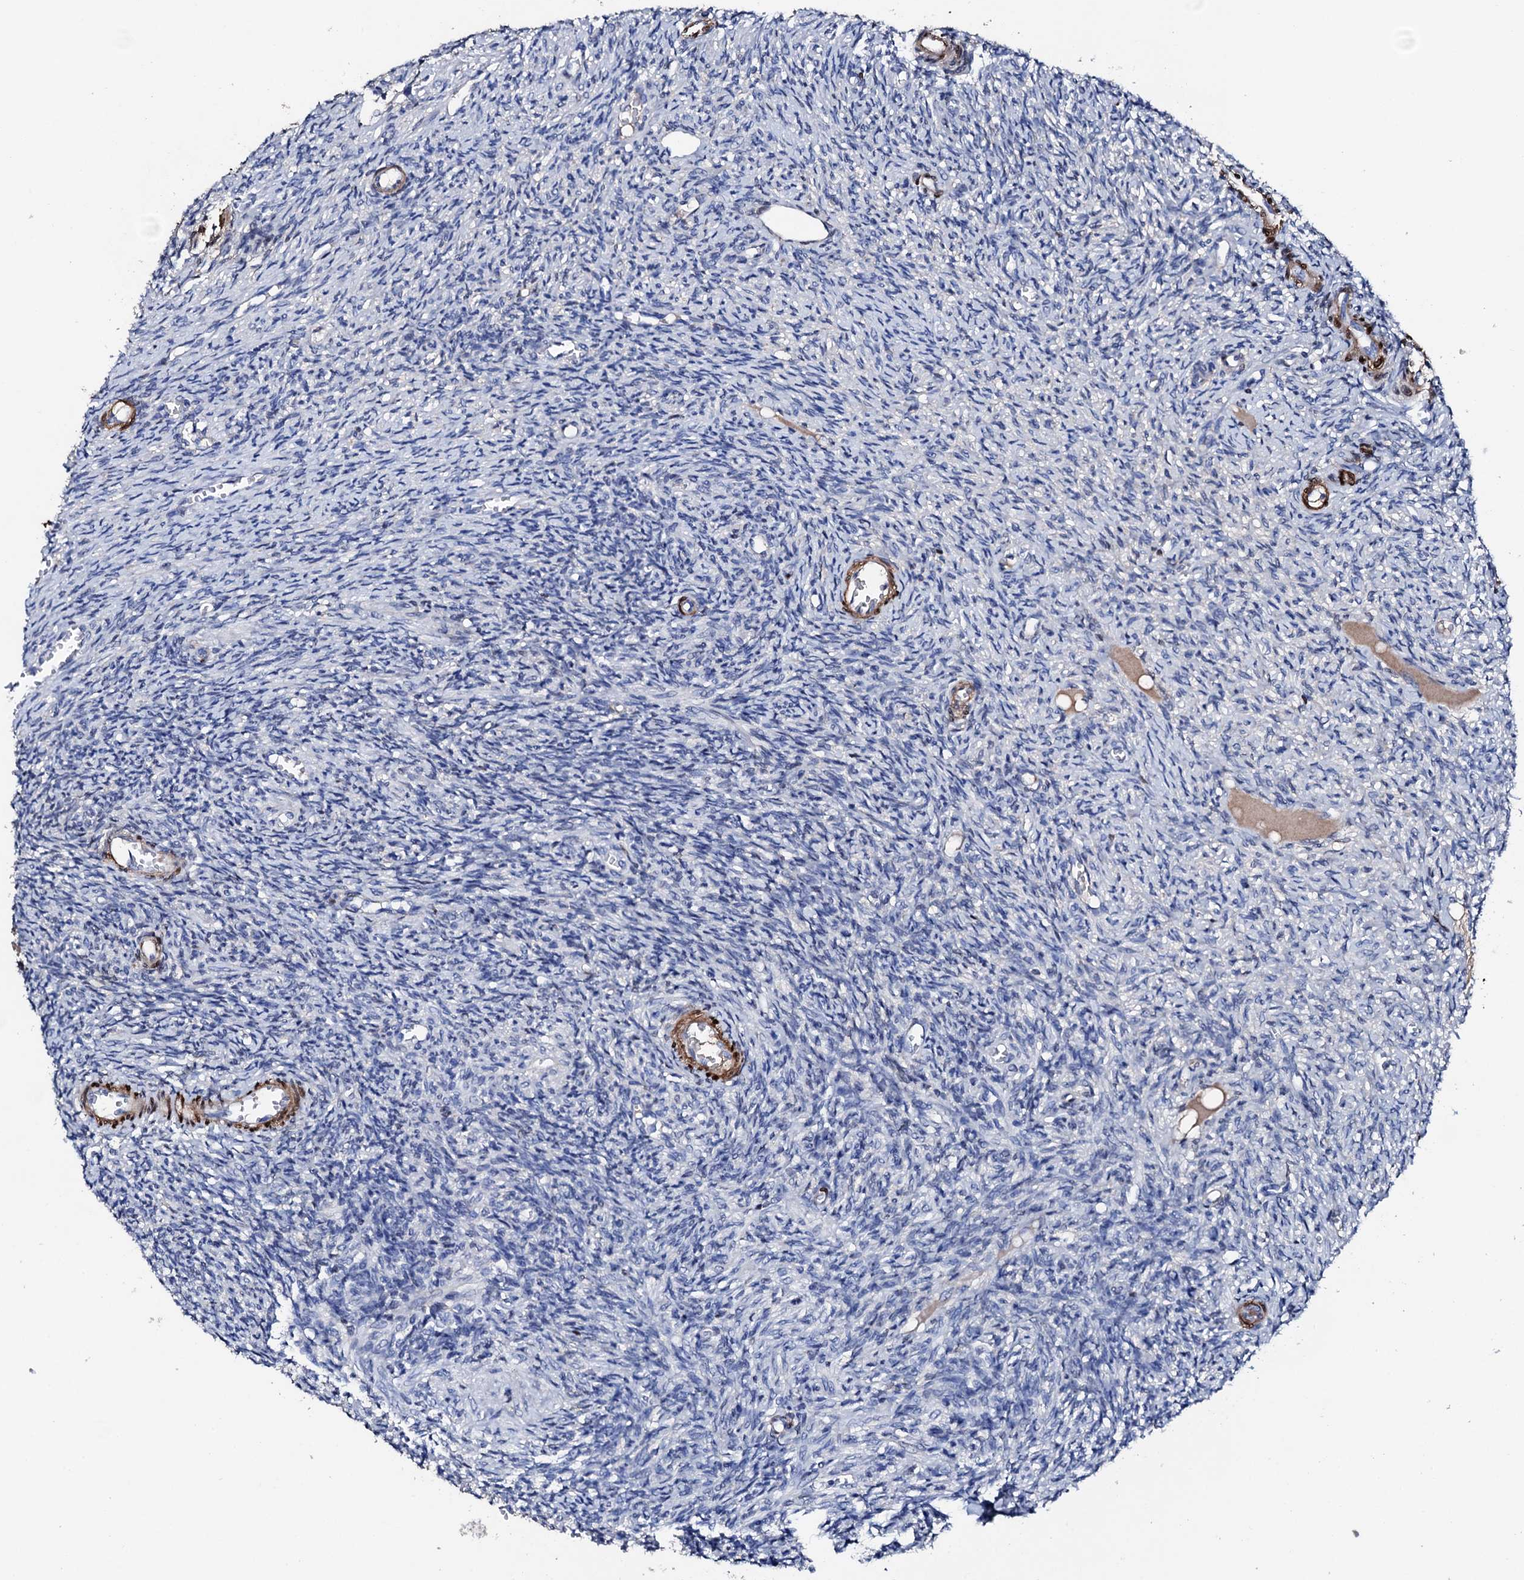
{"staining": {"intensity": "negative", "quantity": "none", "location": "none"}, "tissue": "ovary", "cell_type": "Ovarian stroma cells", "image_type": "normal", "snomed": [{"axis": "morphology", "description": "Normal tissue, NOS"}, {"axis": "topography", "description": "Ovary"}], "caption": "Ovary was stained to show a protein in brown. There is no significant staining in ovarian stroma cells. (DAB (3,3'-diaminobenzidine) IHC visualized using brightfield microscopy, high magnification).", "gene": "NRIP2", "patient": {"sex": "female", "age": 27}}